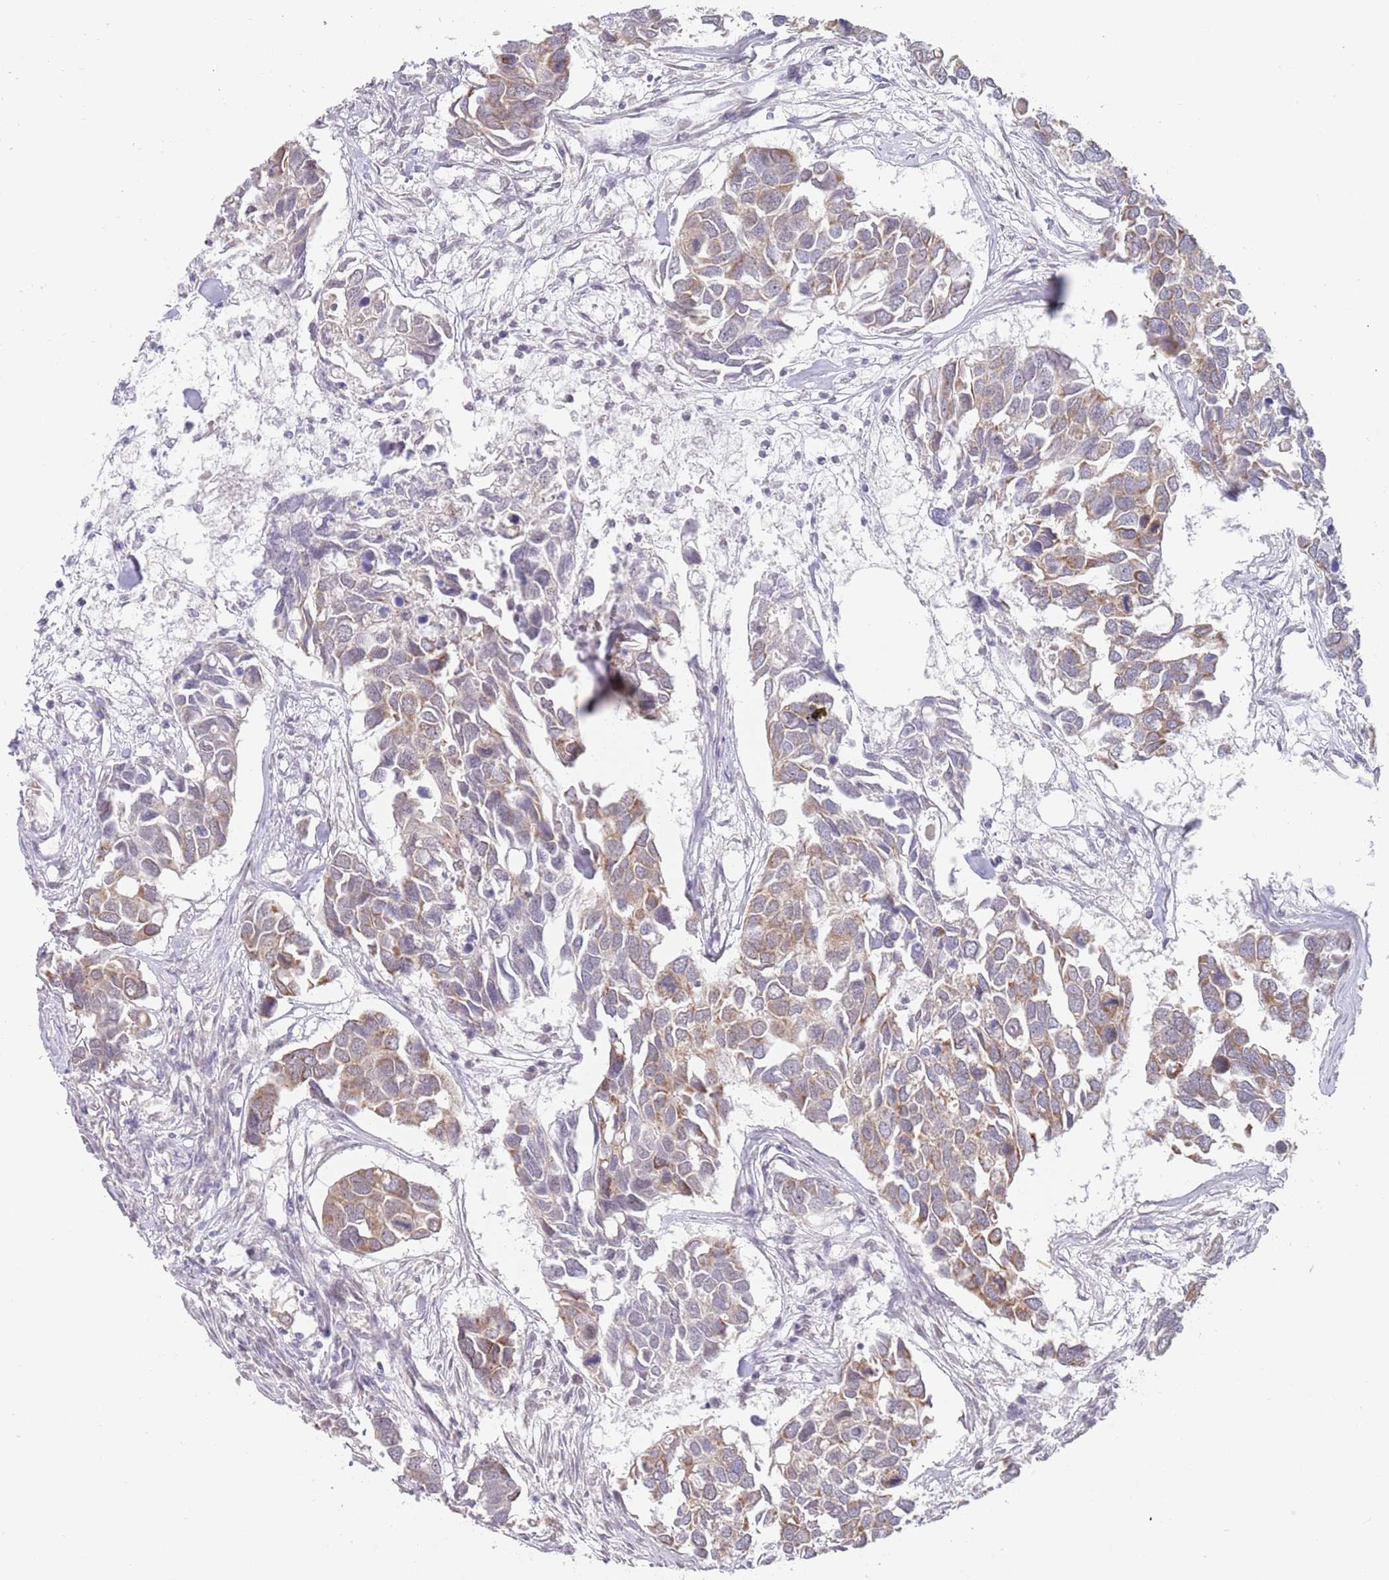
{"staining": {"intensity": "moderate", "quantity": "25%-75%", "location": "cytoplasmic/membranous"}, "tissue": "breast cancer", "cell_type": "Tumor cells", "image_type": "cancer", "snomed": [{"axis": "morphology", "description": "Duct carcinoma"}, {"axis": "topography", "description": "Breast"}], "caption": "A histopathology image showing moderate cytoplasmic/membranous expression in about 25%-75% of tumor cells in intraductal carcinoma (breast), as visualized by brown immunohistochemical staining.", "gene": "UQCC3", "patient": {"sex": "female", "age": 83}}